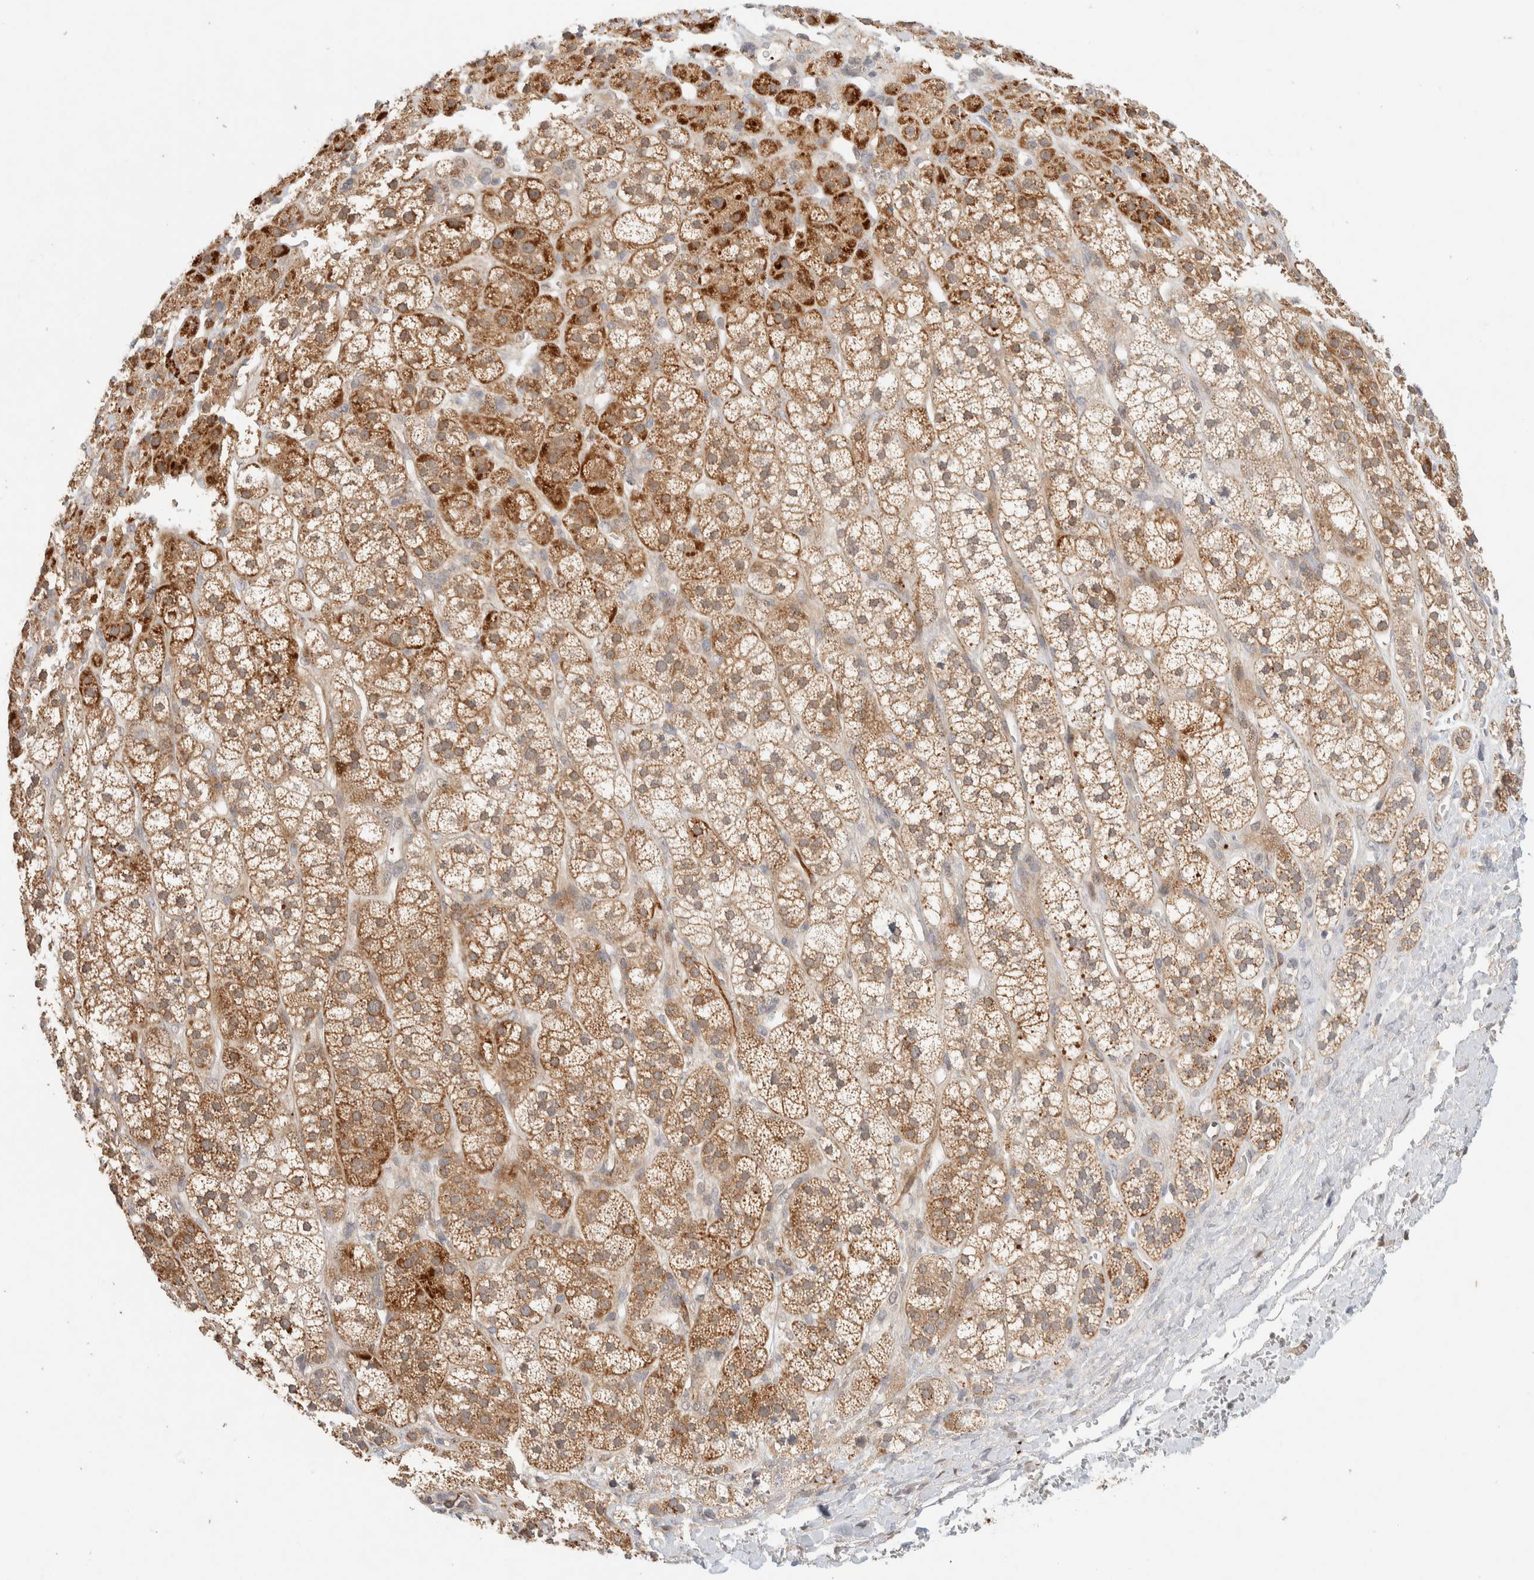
{"staining": {"intensity": "strong", "quantity": "25%-75%", "location": "cytoplasmic/membranous"}, "tissue": "adrenal gland", "cell_type": "Glandular cells", "image_type": "normal", "snomed": [{"axis": "morphology", "description": "Normal tissue, NOS"}, {"axis": "topography", "description": "Adrenal gland"}], "caption": "Immunohistochemistry (DAB) staining of normal human adrenal gland shows strong cytoplasmic/membranous protein expression in about 25%-75% of glandular cells. The staining is performed using DAB (3,3'-diaminobenzidine) brown chromogen to label protein expression. The nuclei are counter-stained blue using hematoxylin.", "gene": "KIF9", "patient": {"sex": "male", "age": 56}}